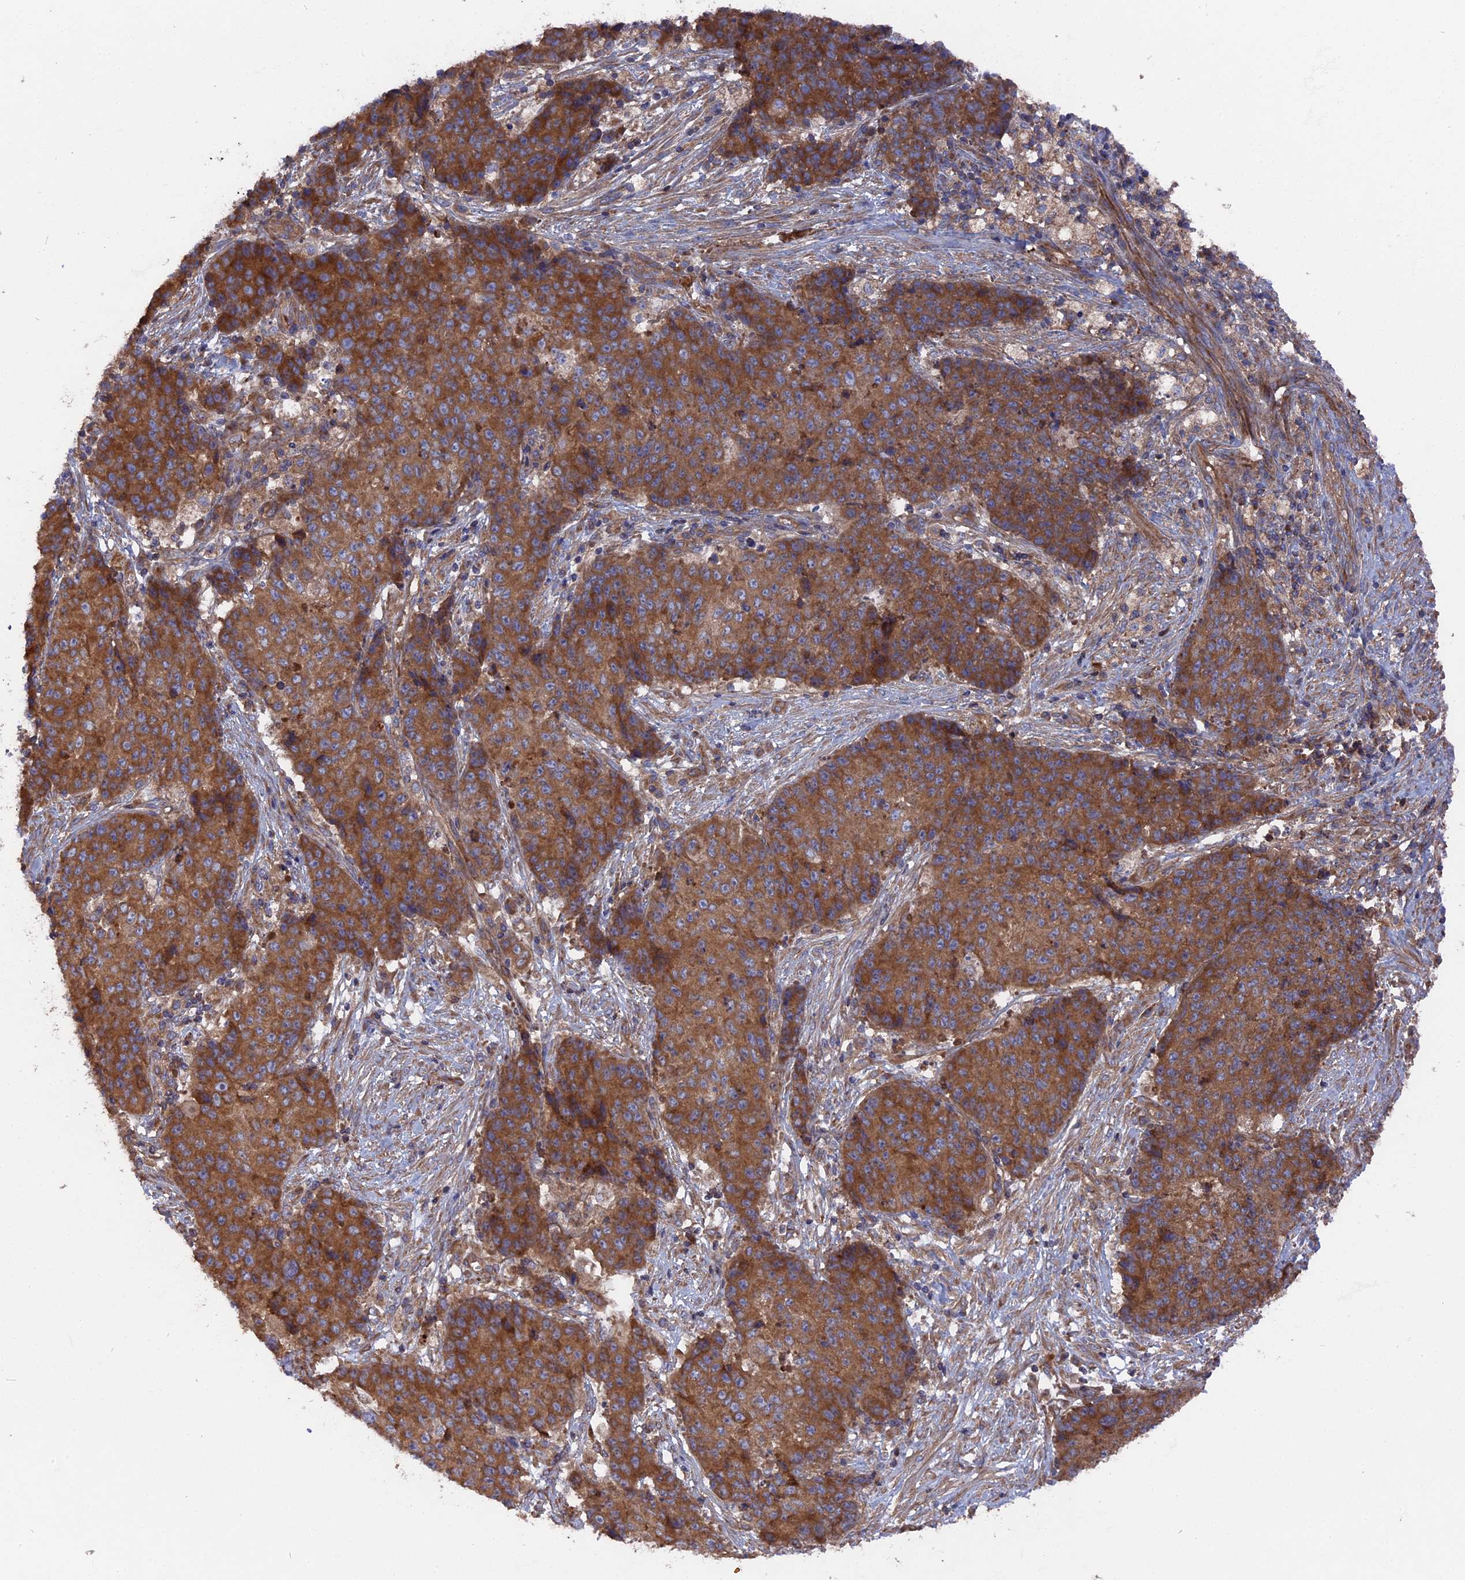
{"staining": {"intensity": "strong", "quantity": ">75%", "location": "cytoplasmic/membranous"}, "tissue": "ovarian cancer", "cell_type": "Tumor cells", "image_type": "cancer", "snomed": [{"axis": "morphology", "description": "Carcinoma, endometroid"}, {"axis": "topography", "description": "Ovary"}], "caption": "About >75% of tumor cells in human ovarian endometroid carcinoma demonstrate strong cytoplasmic/membranous protein positivity as visualized by brown immunohistochemical staining.", "gene": "TELO2", "patient": {"sex": "female", "age": 42}}